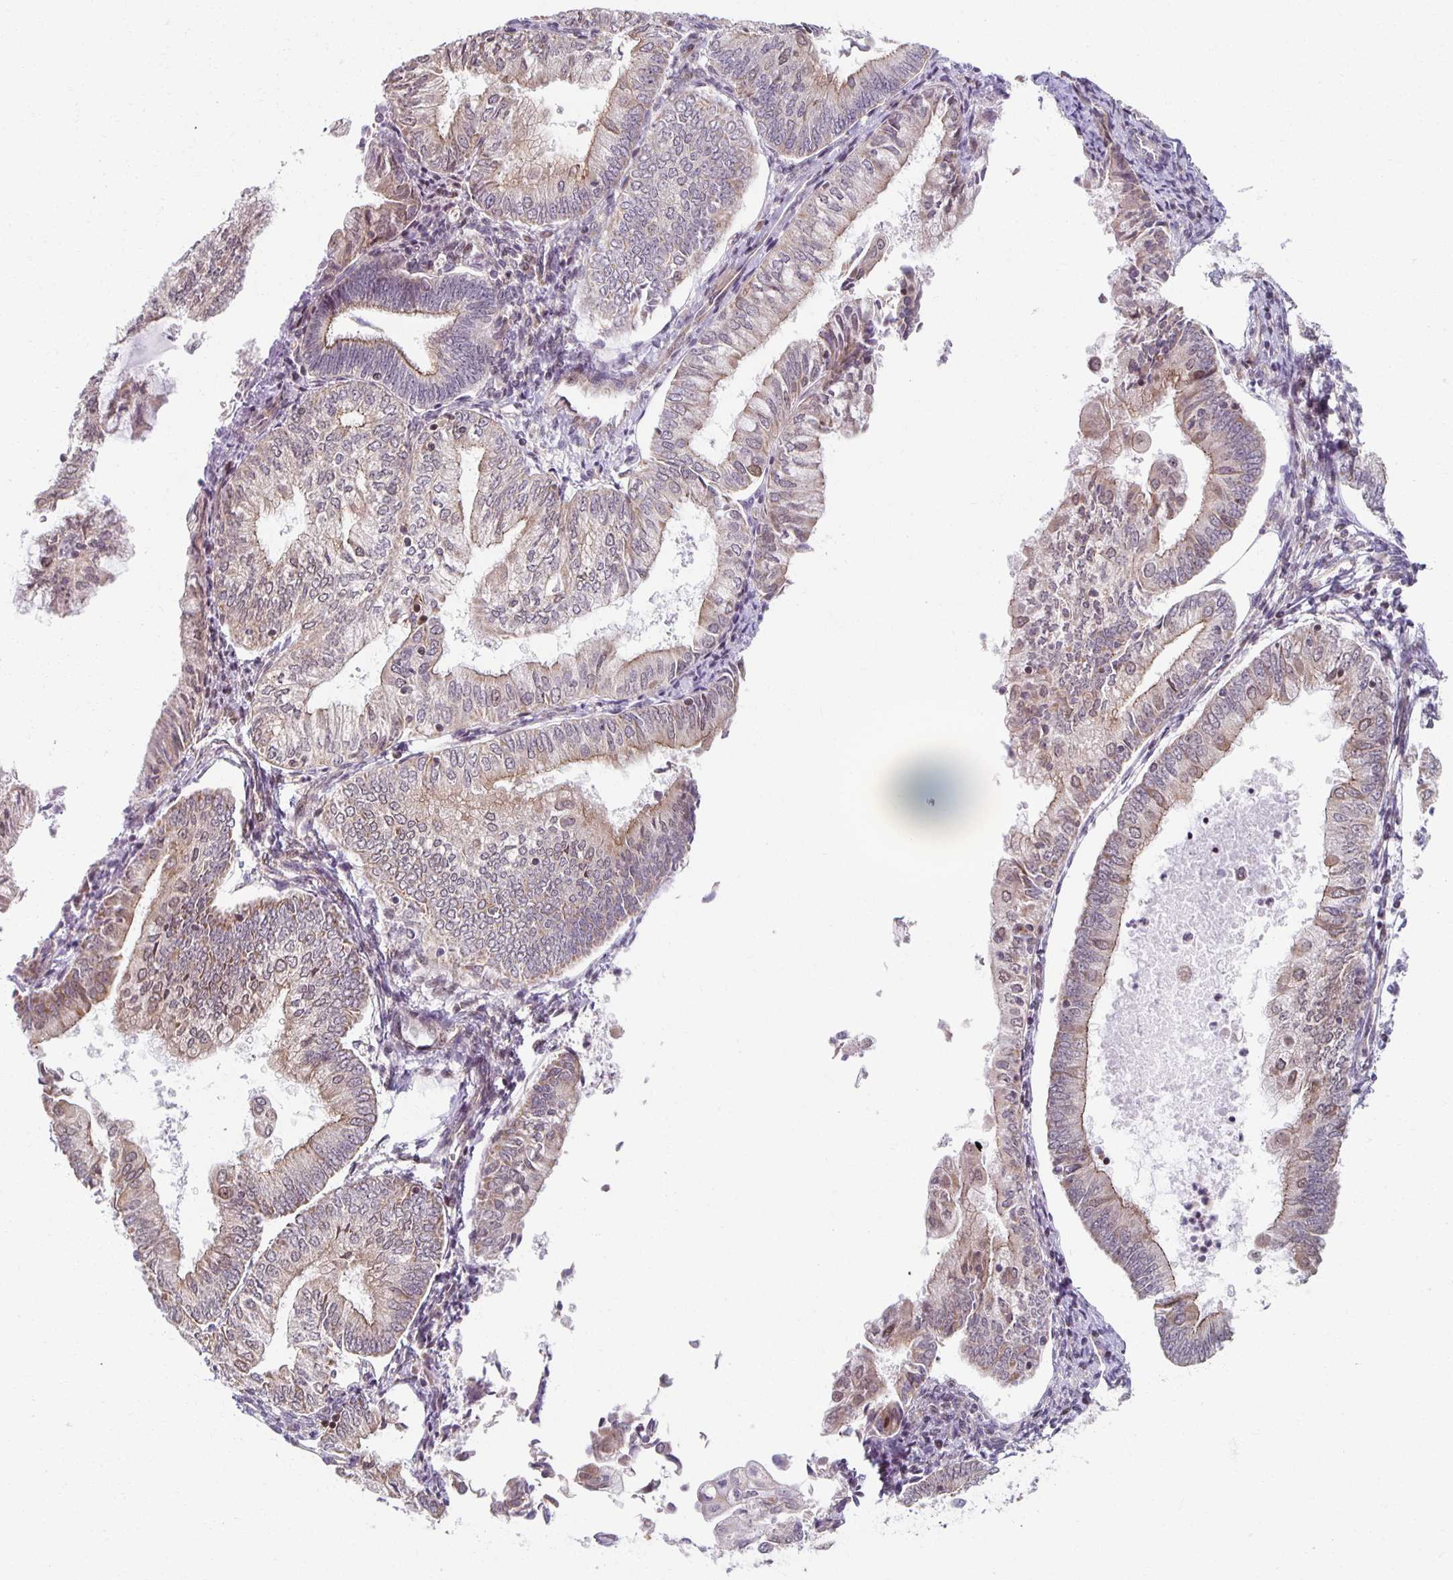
{"staining": {"intensity": "weak", "quantity": "25%-75%", "location": "cytoplasmic/membranous"}, "tissue": "endometrial cancer", "cell_type": "Tumor cells", "image_type": "cancer", "snomed": [{"axis": "morphology", "description": "Adenocarcinoma, NOS"}, {"axis": "topography", "description": "Endometrium"}], "caption": "Adenocarcinoma (endometrial) stained with a protein marker reveals weak staining in tumor cells.", "gene": "HCFC1R1", "patient": {"sex": "female", "age": 55}}